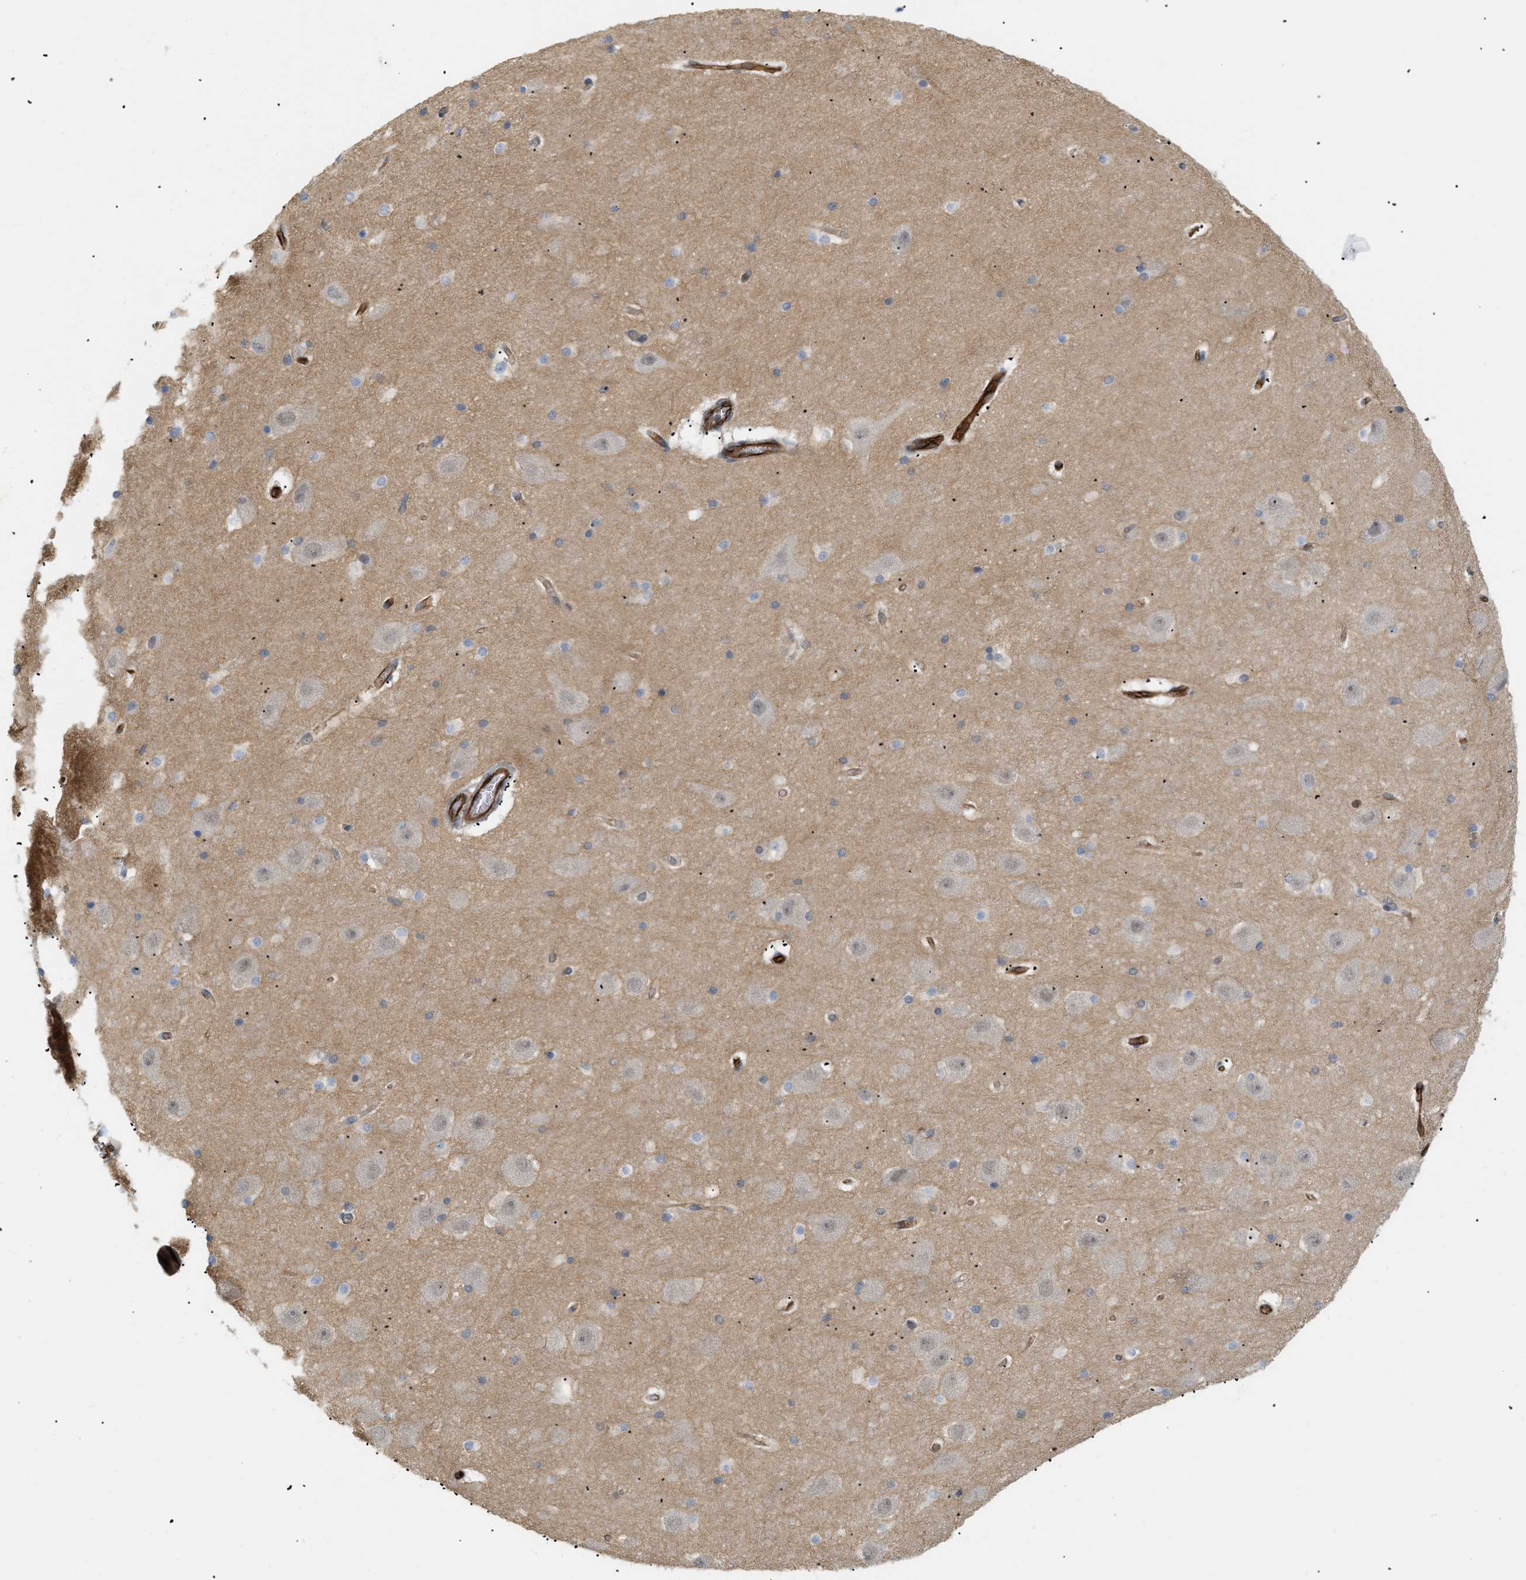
{"staining": {"intensity": "negative", "quantity": "none", "location": "none"}, "tissue": "hippocampus", "cell_type": "Glial cells", "image_type": "normal", "snomed": [{"axis": "morphology", "description": "Normal tissue, NOS"}, {"axis": "topography", "description": "Hippocampus"}], "caption": "Immunohistochemical staining of normal hippocampus shows no significant positivity in glial cells. (Brightfield microscopy of DAB (3,3'-diaminobenzidine) immunohistochemistry (IHC) at high magnification).", "gene": "PALMD", "patient": {"sex": "male", "age": 45}}